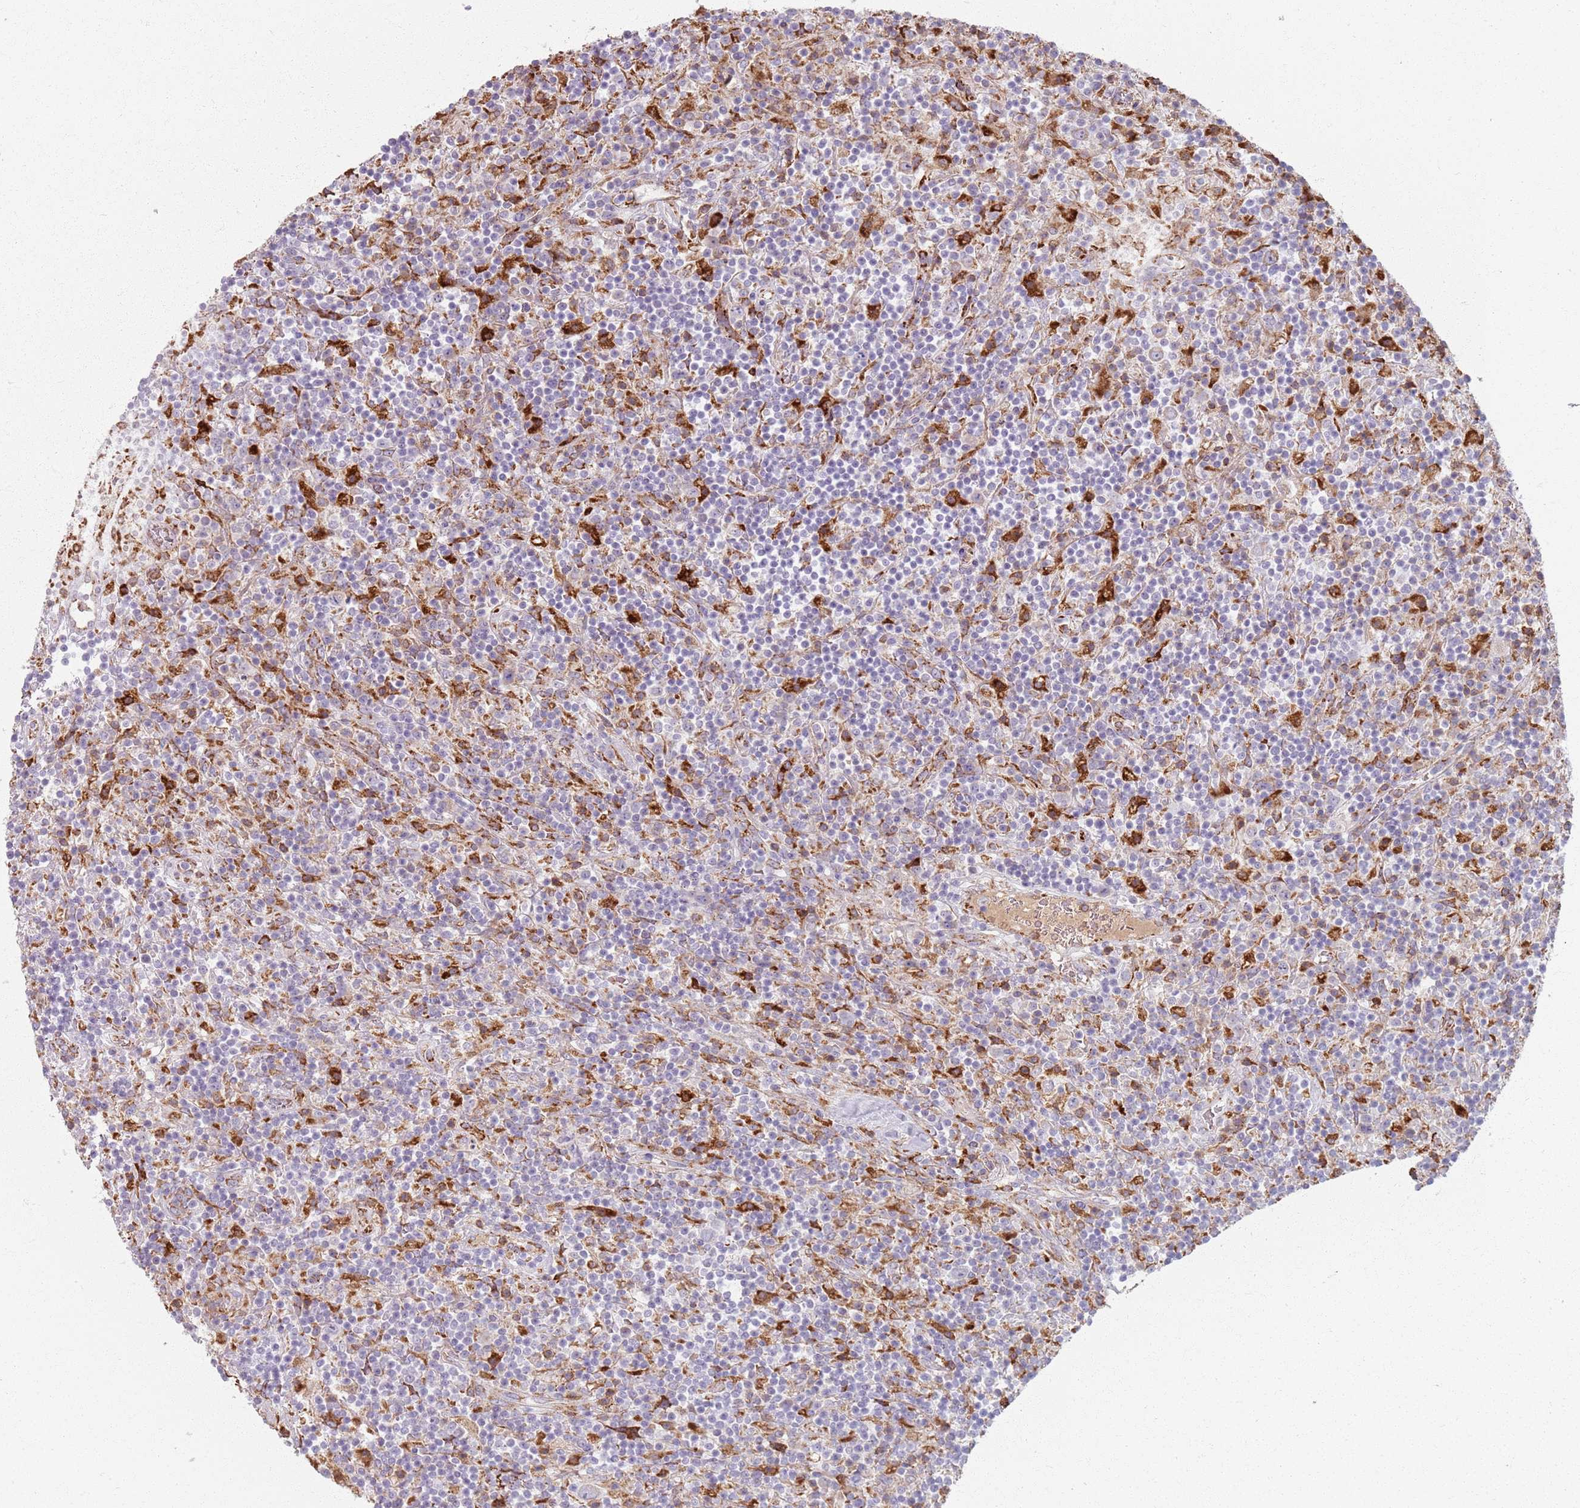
{"staining": {"intensity": "negative", "quantity": "none", "location": "none"}, "tissue": "lymphoma", "cell_type": "Tumor cells", "image_type": "cancer", "snomed": [{"axis": "morphology", "description": "Hodgkin's disease, NOS"}, {"axis": "topography", "description": "Lymph node"}], "caption": "Tumor cells show no significant protein expression in Hodgkin's disease.", "gene": "COLGALT1", "patient": {"sex": "male", "age": 70}}